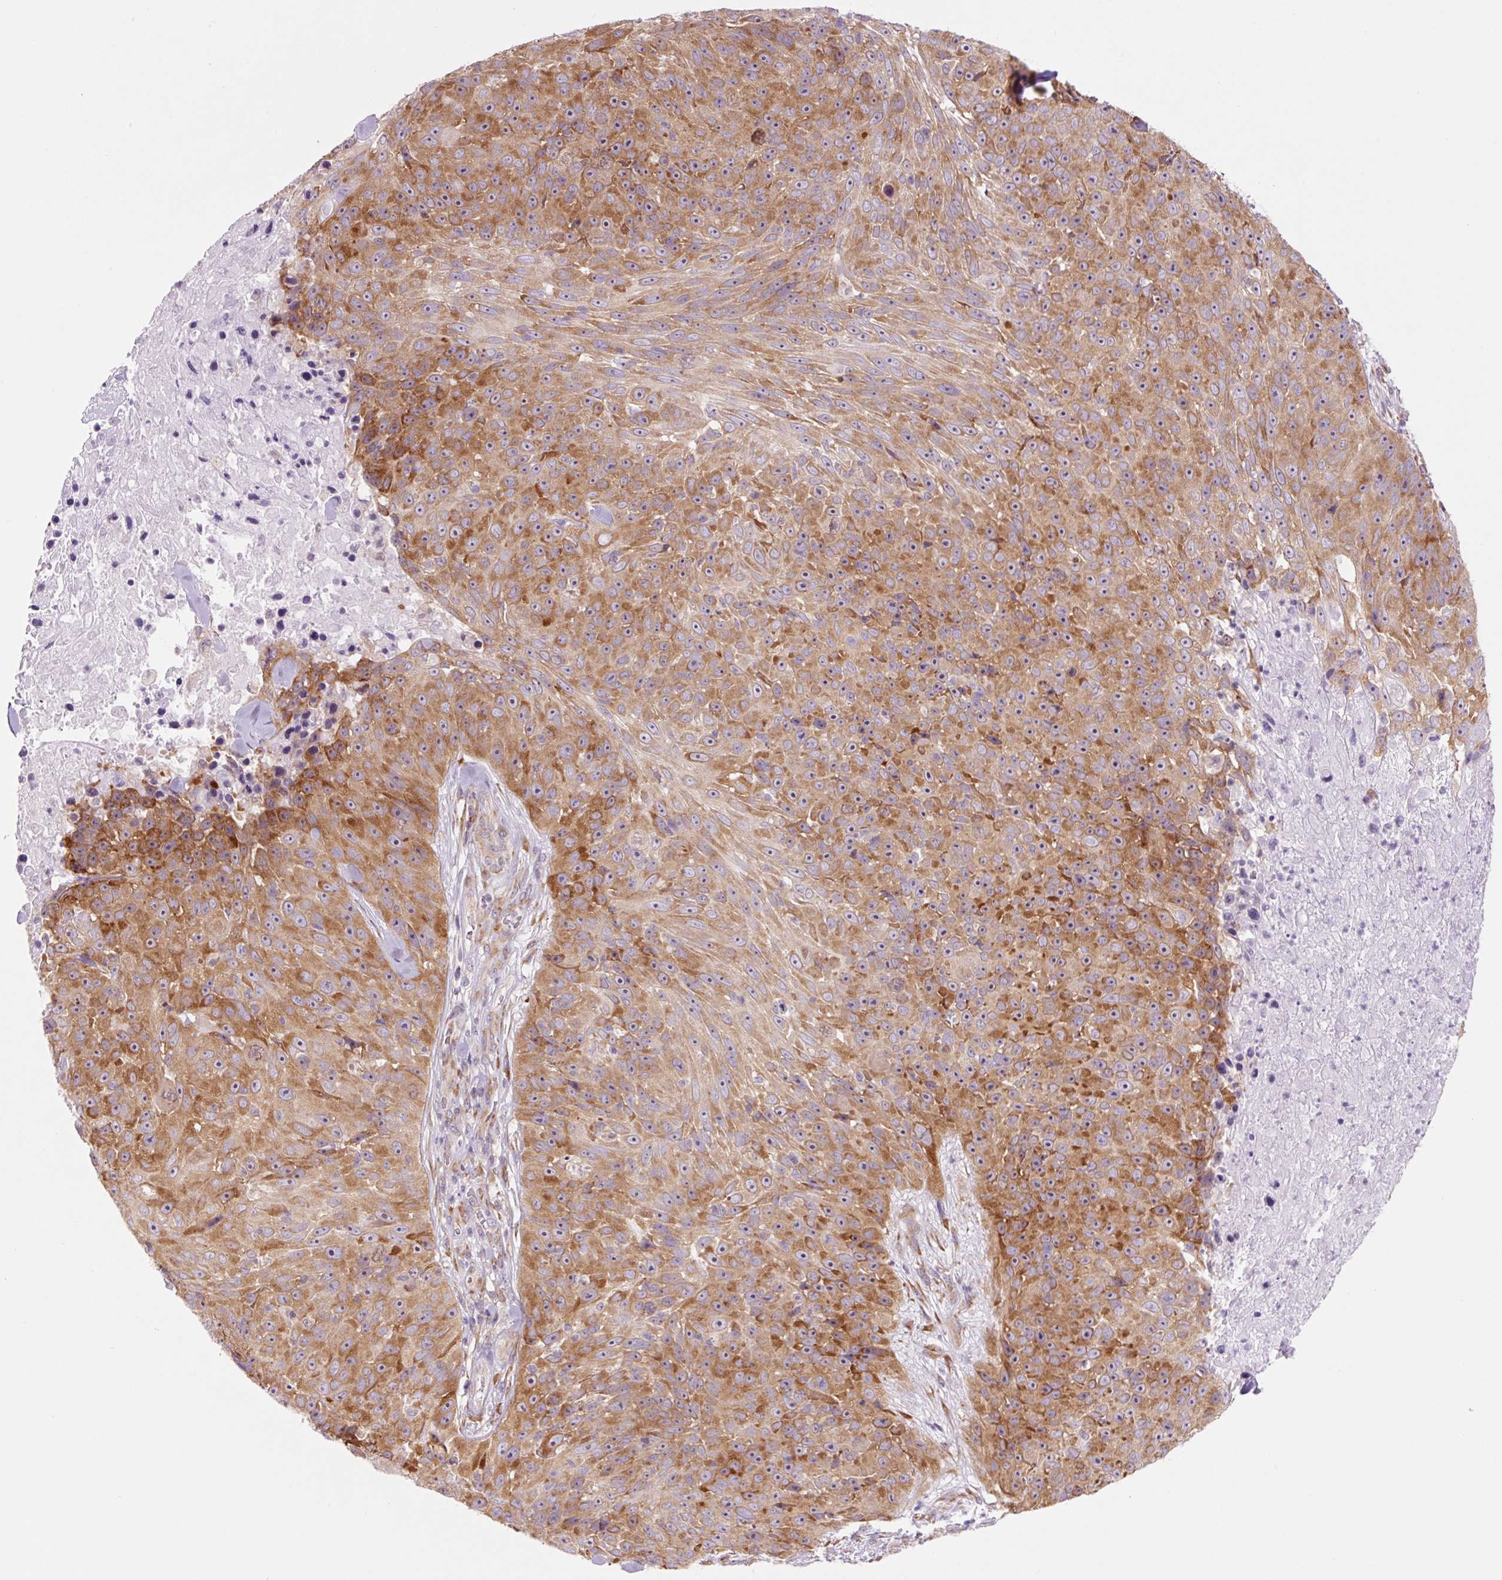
{"staining": {"intensity": "moderate", "quantity": ">75%", "location": "cytoplasmic/membranous"}, "tissue": "skin cancer", "cell_type": "Tumor cells", "image_type": "cancer", "snomed": [{"axis": "morphology", "description": "Squamous cell carcinoma, NOS"}, {"axis": "topography", "description": "Skin"}], "caption": "Protein expression analysis of human squamous cell carcinoma (skin) reveals moderate cytoplasmic/membranous expression in about >75% of tumor cells.", "gene": "RPL41", "patient": {"sex": "female", "age": 87}}